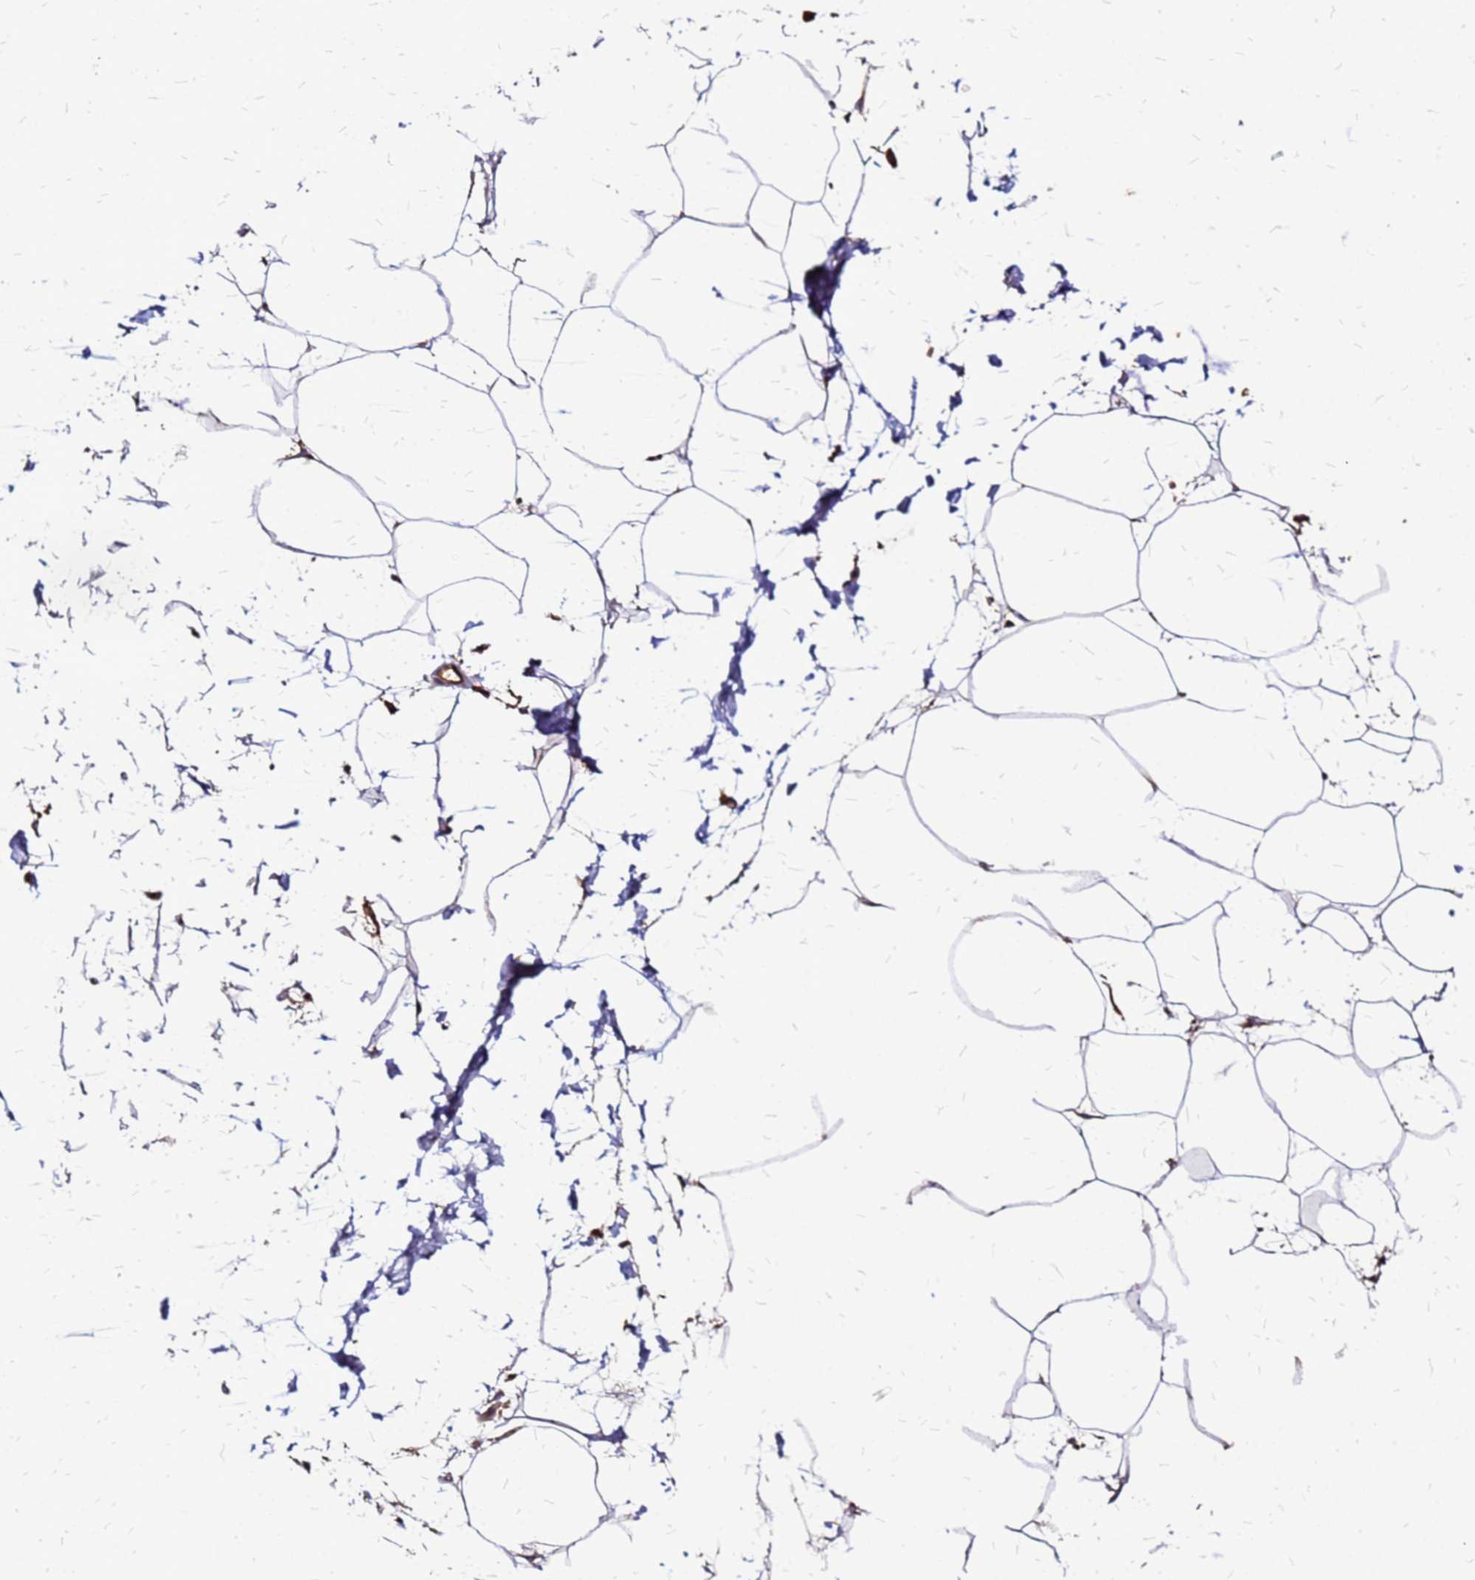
{"staining": {"intensity": "moderate", "quantity": "<25%", "location": "cytoplasmic/membranous"}, "tissue": "adipose tissue", "cell_type": "Adipocytes", "image_type": "normal", "snomed": [{"axis": "morphology", "description": "Normal tissue, NOS"}, {"axis": "topography", "description": "Adipose tissue"}], "caption": "A brown stain shows moderate cytoplasmic/membranous staining of a protein in adipocytes of unremarkable adipose tissue.", "gene": "VMO1", "patient": {"sex": "female", "age": 37}}